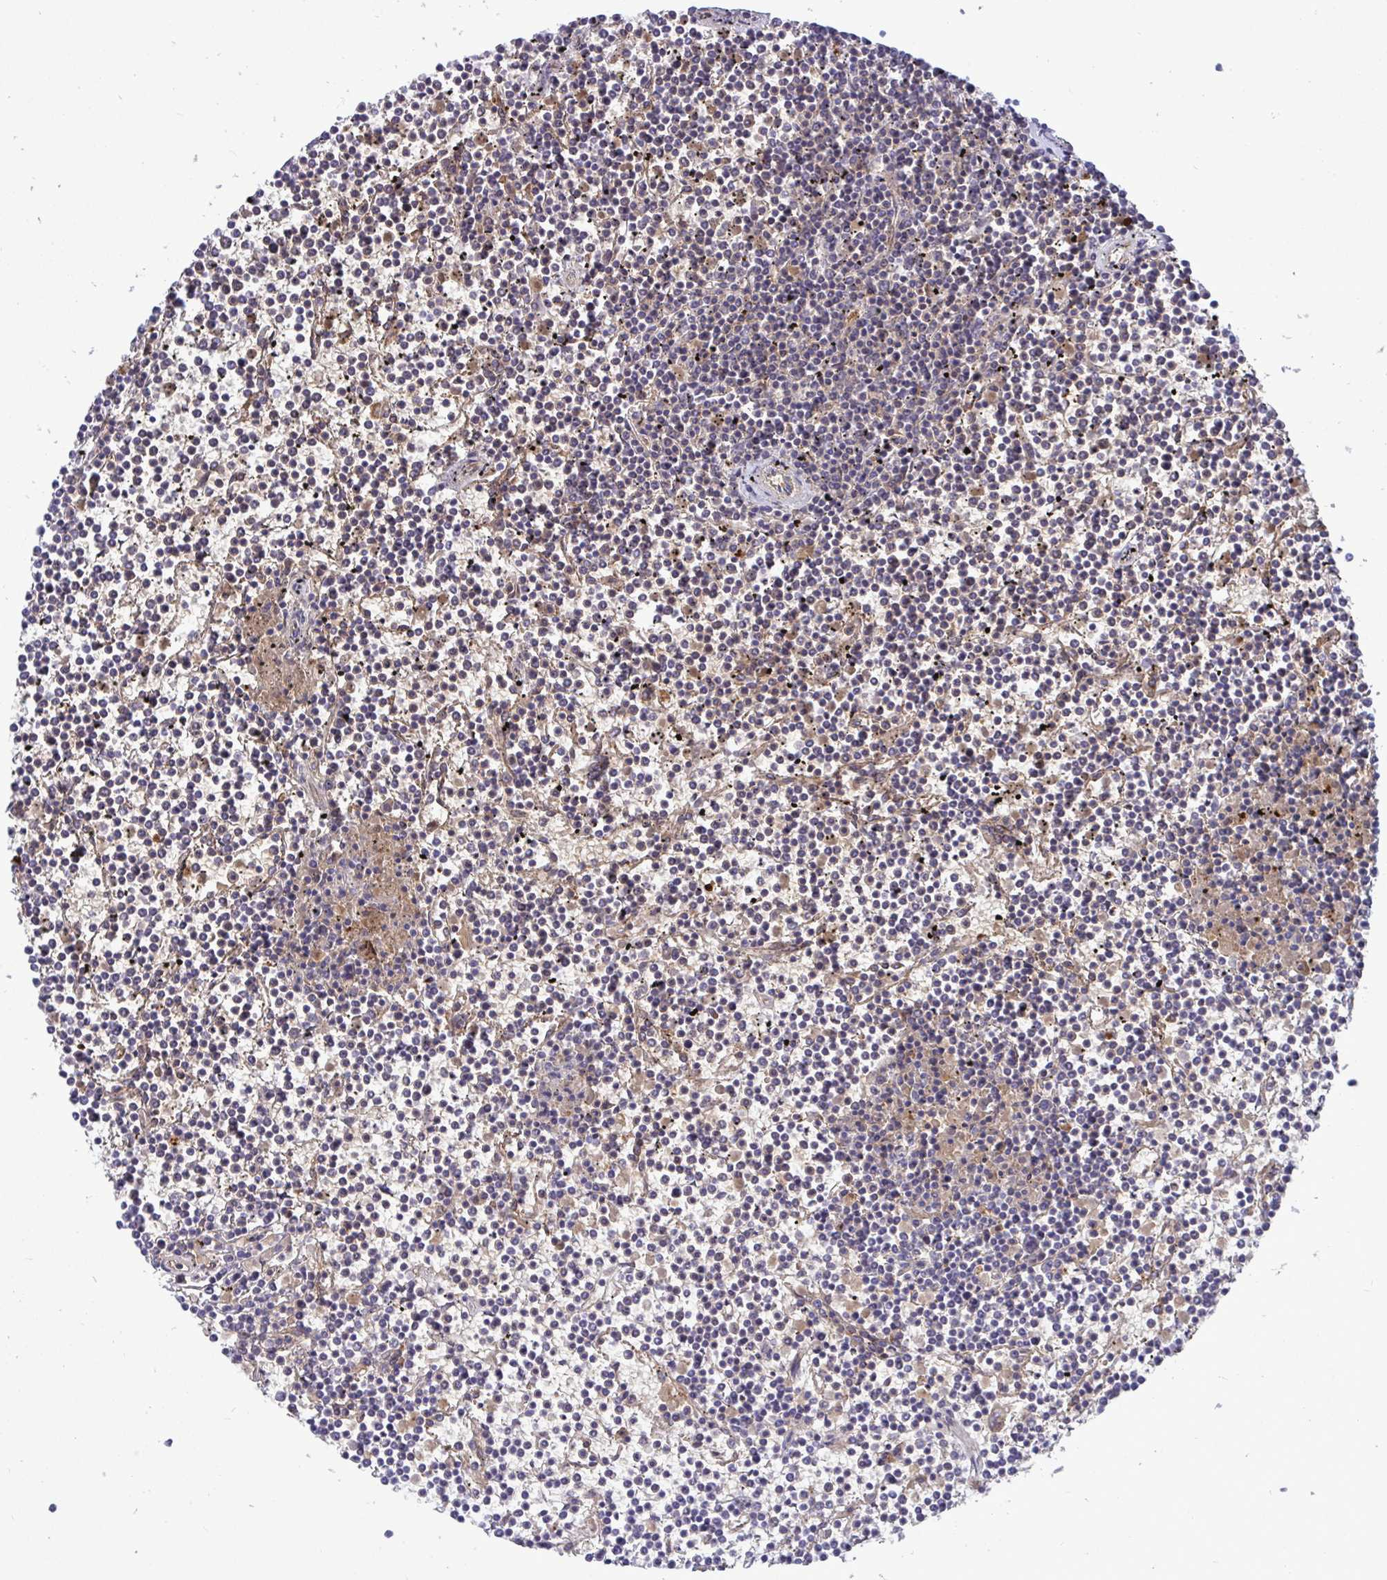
{"staining": {"intensity": "negative", "quantity": "none", "location": "none"}, "tissue": "lymphoma", "cell_type": "Tumor cells", "image_type": "cancer", "snomed": [{"axis": "morphology", "description": "Malignant lymphoma, non-Hodgkin's type, Low grade"}, {"axis": "topography", "description": "Spleen"}], "caption": "Tumor cells are negative for protein expression in human lymphoma.", "gene": "F2", "patient": {"sex": "female", "age": 19}}